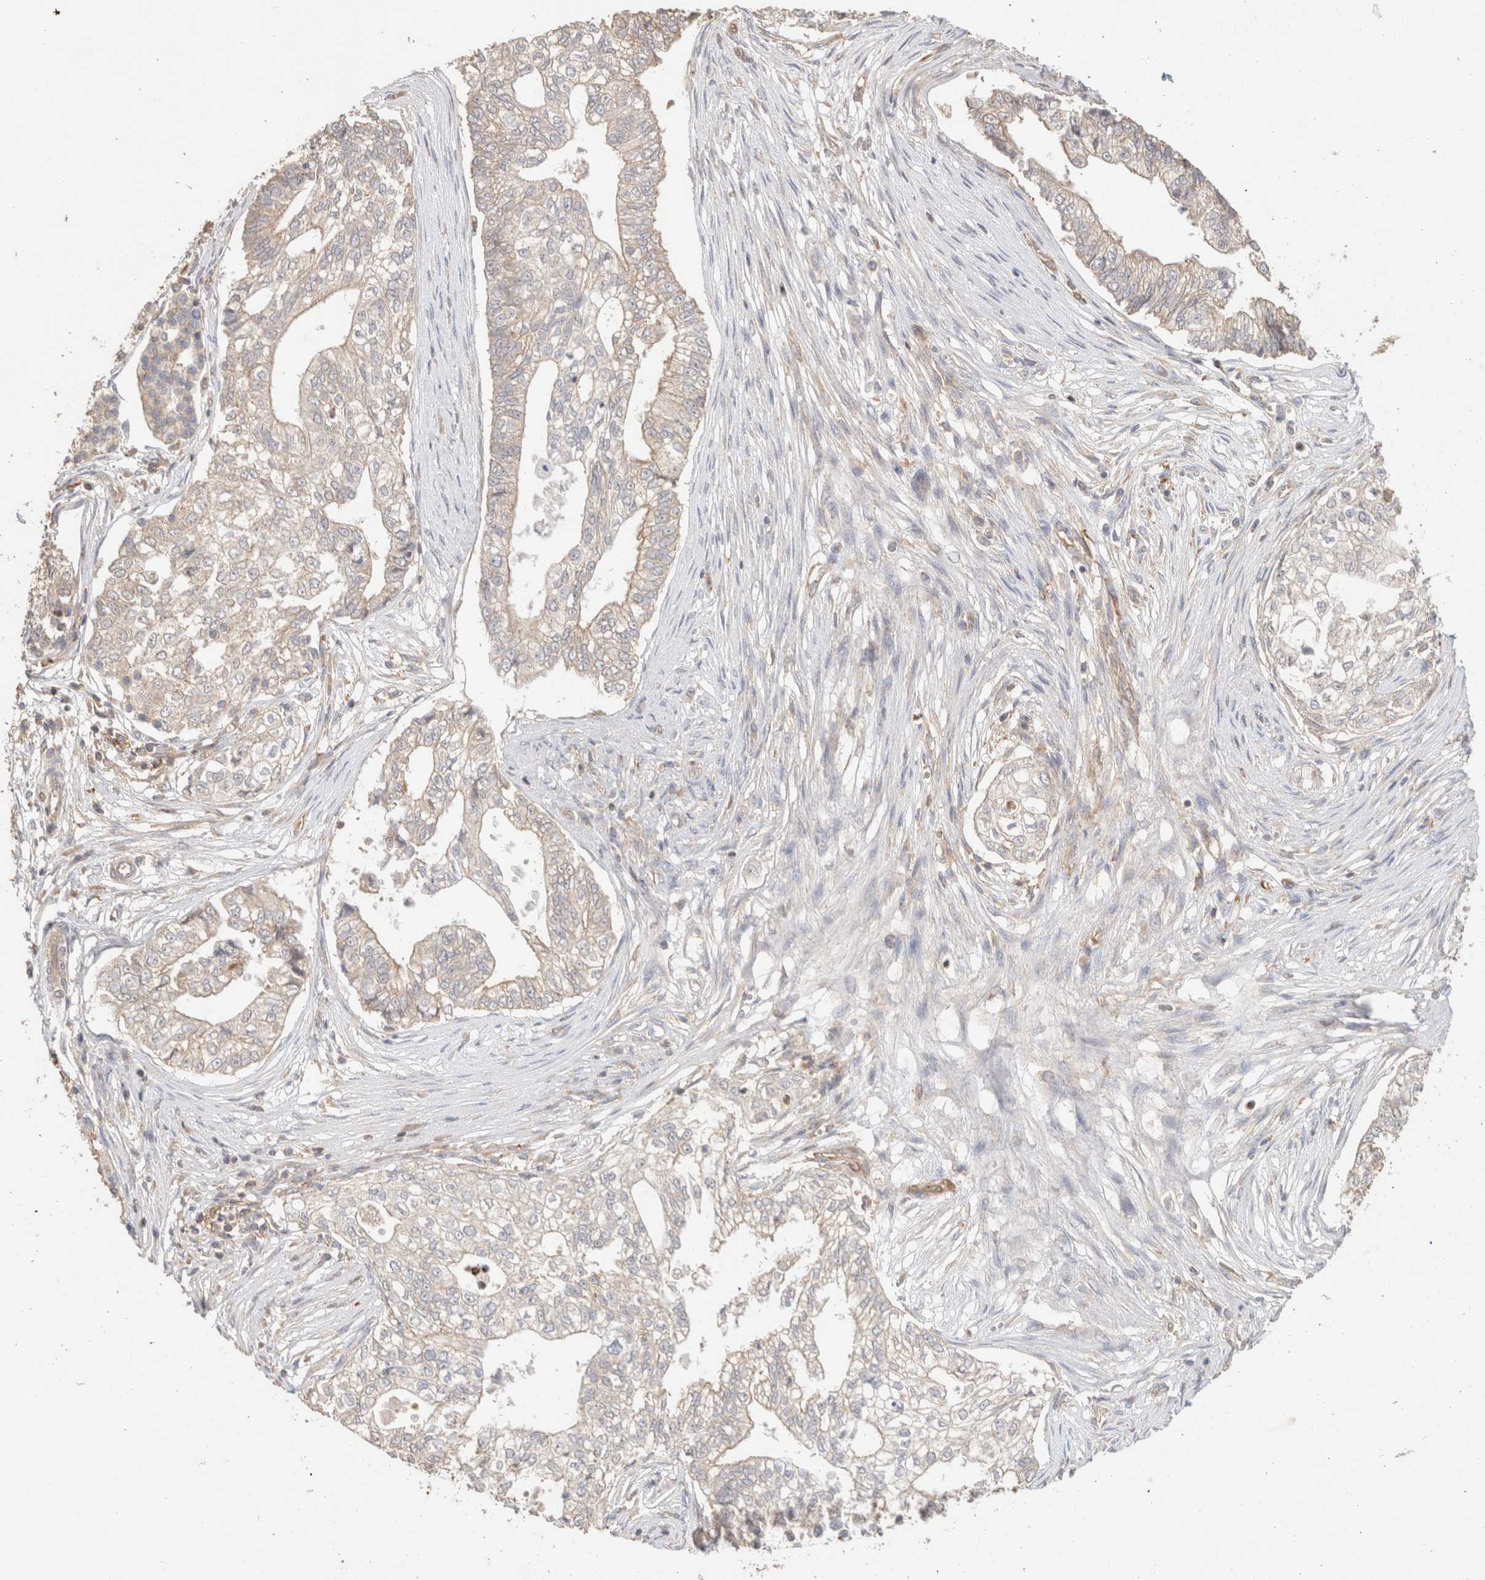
{"staining": {"intensity": "weak", "quantity": "<25%", "location": "cytoplasmic/membranous"}, "tissue": "pancreatic cancer", "cell_type": "Tumor cells", "image_type": "cancer", "snomed": [{"axis": "morphology", "description": "Adenocarcinoma, NOS"}, {"axis": "topography", "description": "Pancreas"}], "caption": "Tumor cells show no significant protein positivity in pancreatic adenocarcinoma. (Immunohistochemistry, brightfield microscopy, high magnification).", "gene": "CFAP418", "patient": {"sex": "male", "age": 72}}